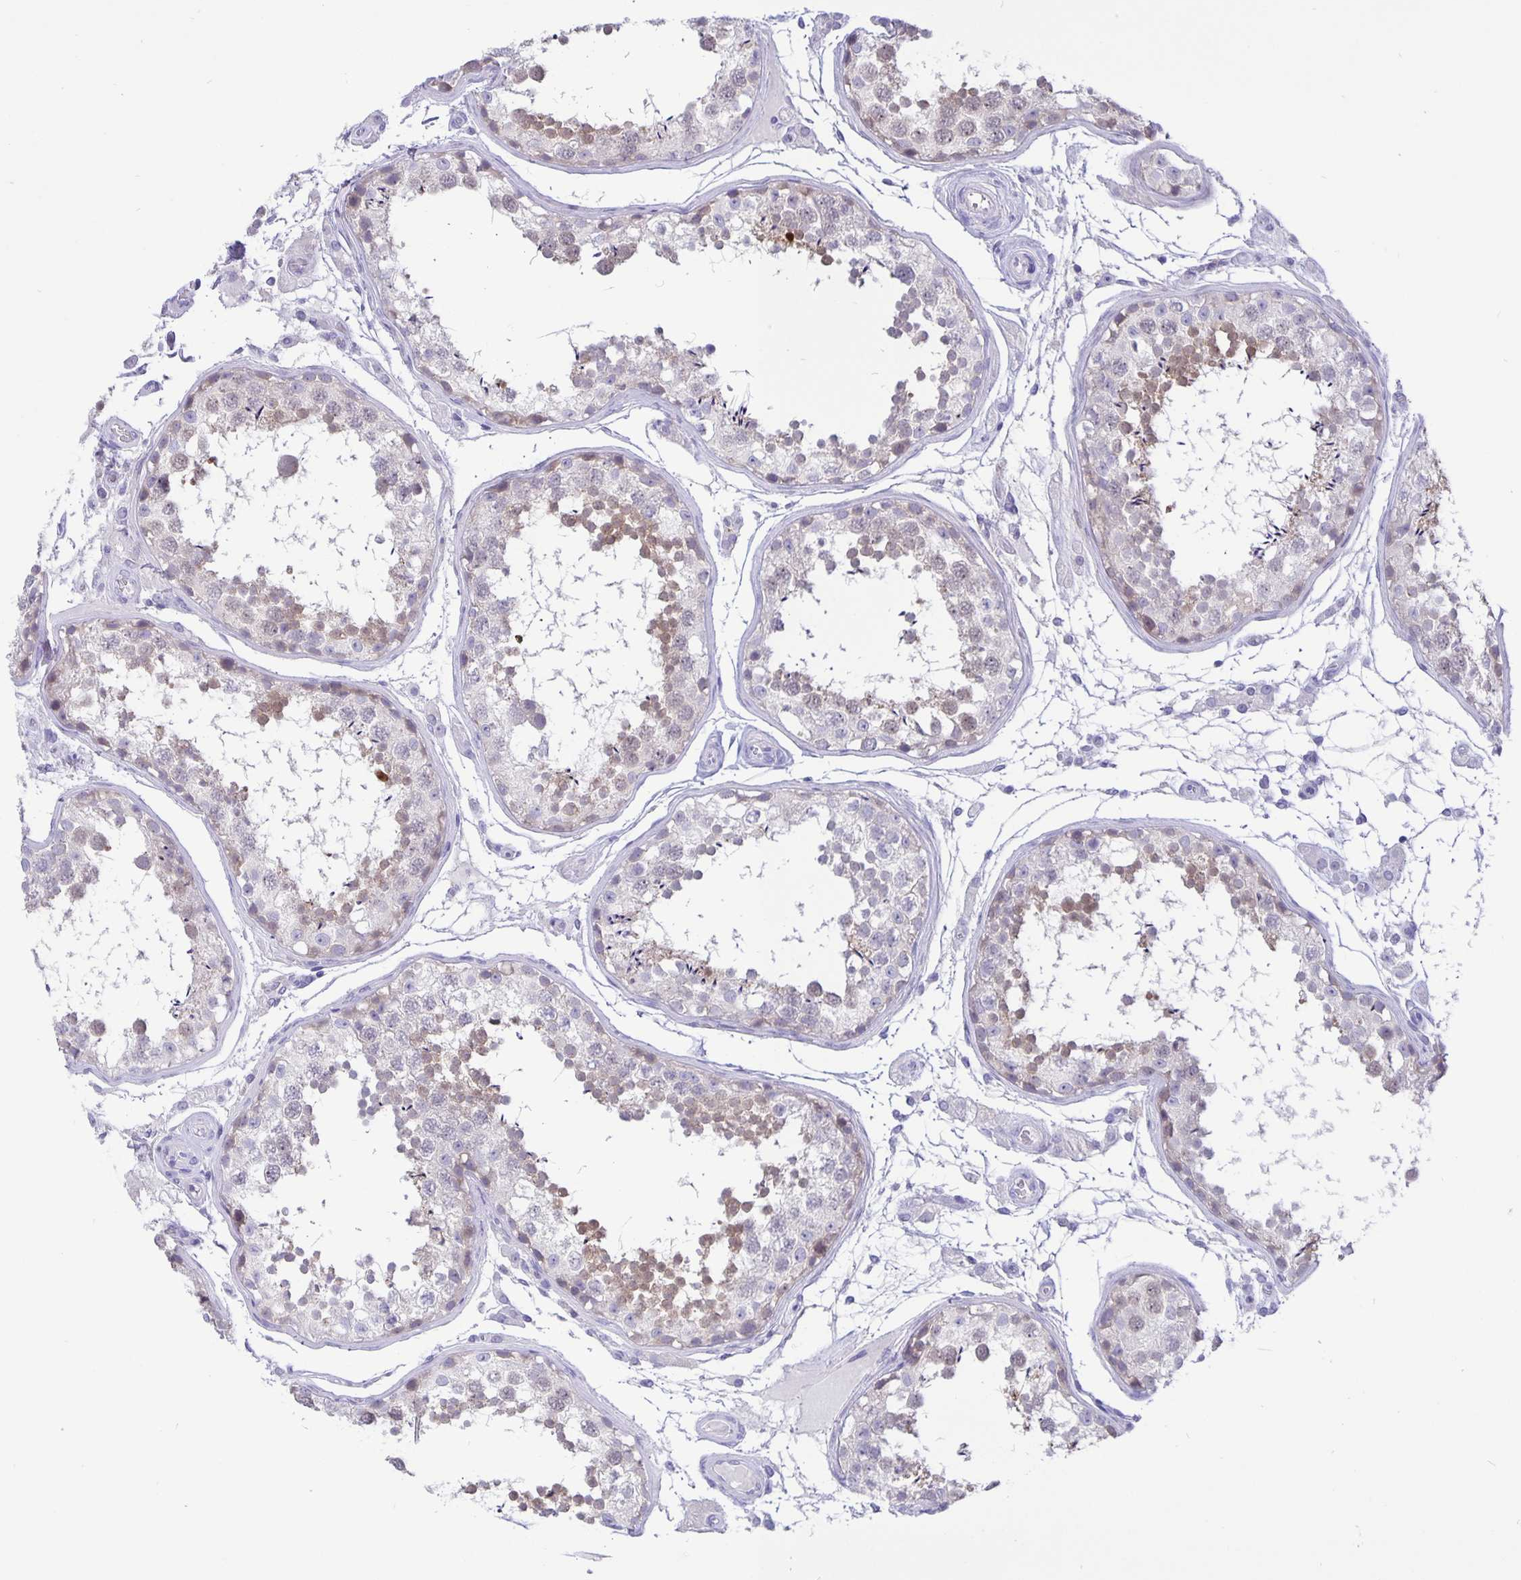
{"staining": {"intensity": "weak", "quantity": "25%-75%", "location": "cytoplasmic/membranous"}, "tissue": "testis", "cell_type": "Cells in seminiferous ducts", "image_type": "normal", "snomed": [{"axis": "morphology", "description": "Normal tissue, NOS"}, {"axis": "topography", "description": "Testis"}], "caption": "This histopathology image displays immunohistochemistry (IHC) staining of normal testis, with low weak cytoplasmic/membranous positivity in approximately 25%-75% of cells in seminiferous ducts.", "gene": "ERMN", "patient": {"sex": "male", "age": 29}}